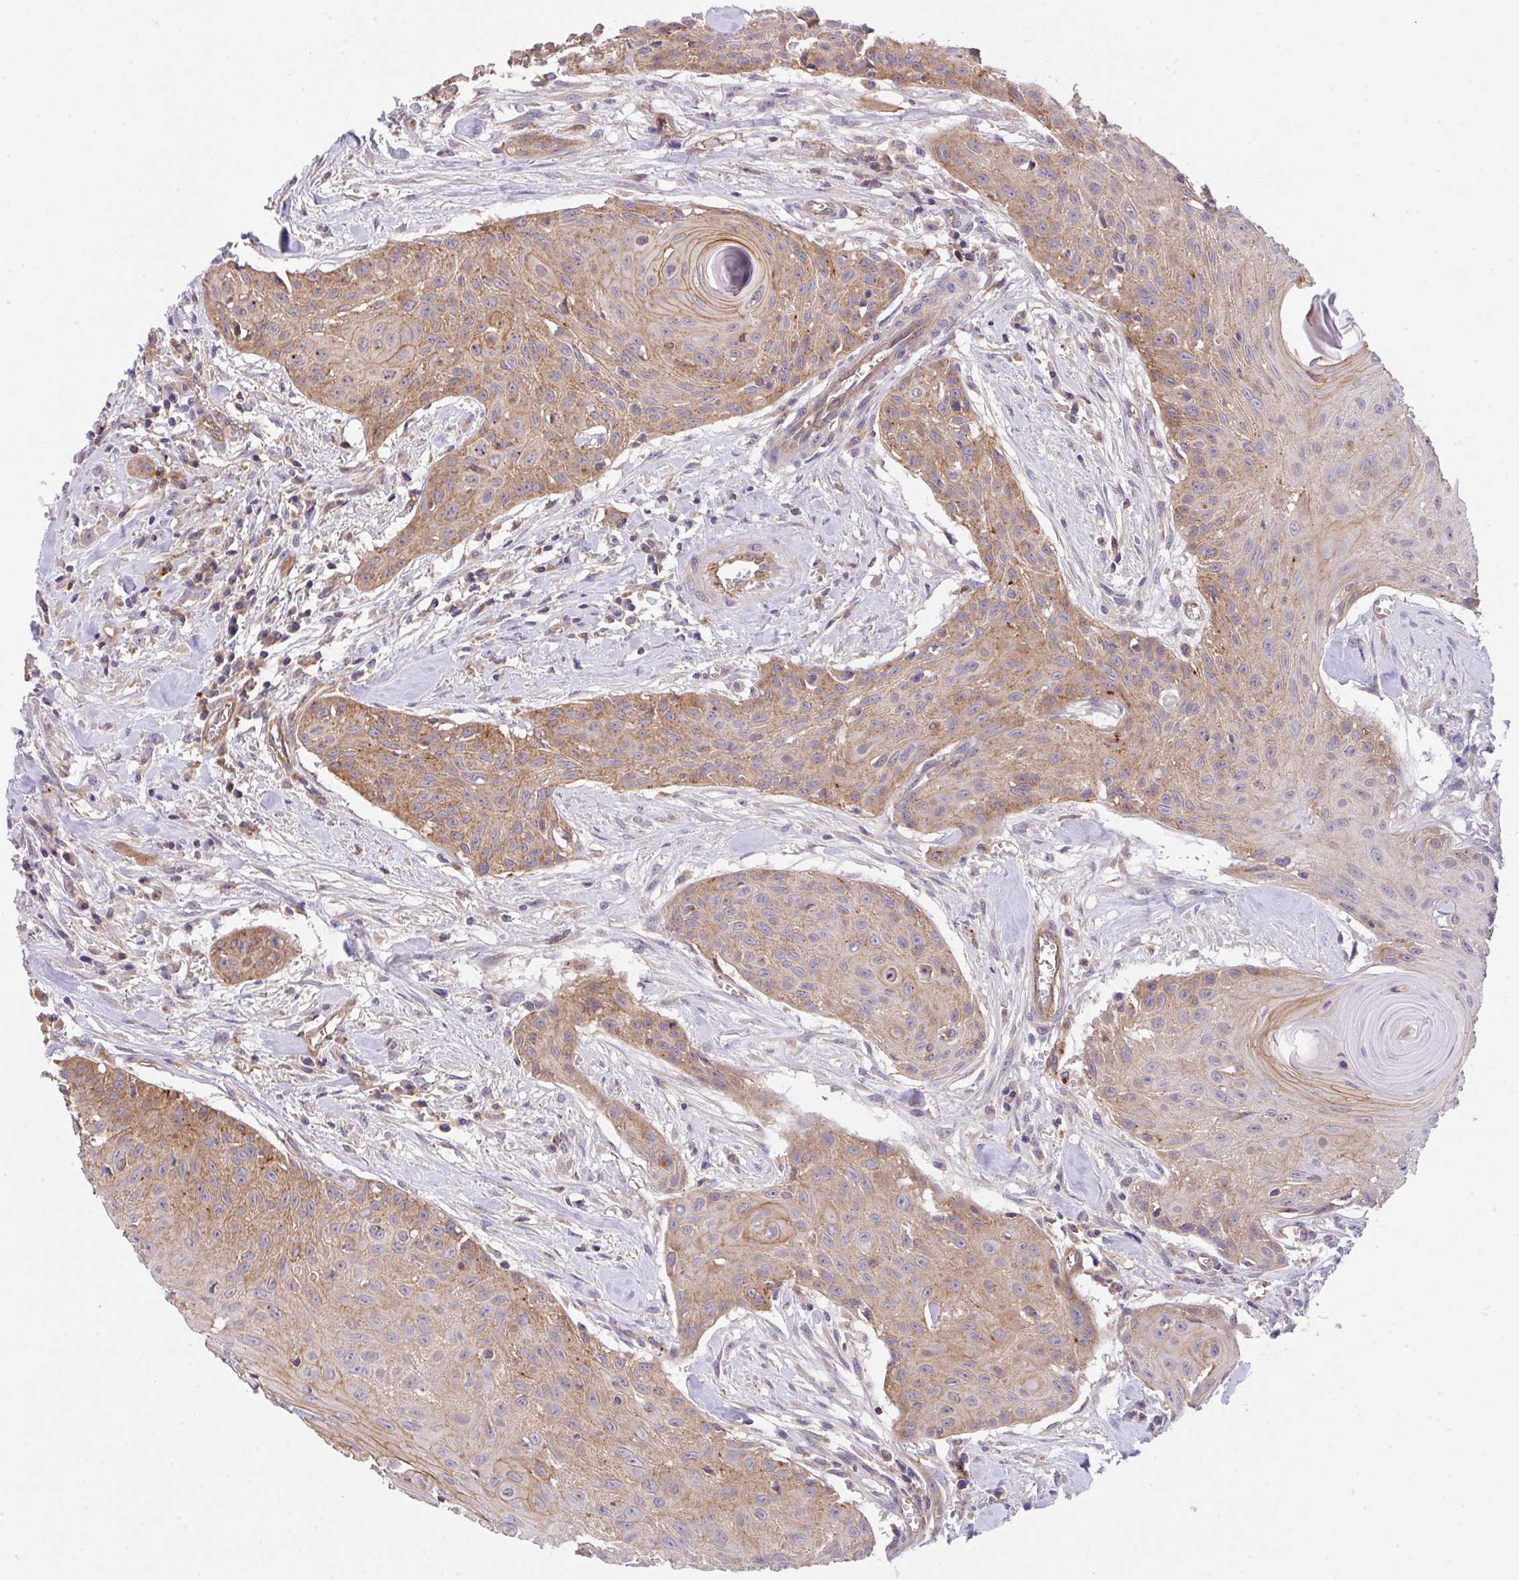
{"staining": {"intensity": "moderate", "quantity": "25%-75%", "location": "cytoplasmic/membranous"}, "tissue": "head and neck cancer", "cell_type": "Tumor cells", "image_type": "cancer", "snomed": [{"axis": "morphology", "description": "Squamous cell carcinoma, NOS"}, {"axis": "topography", "description": "Lymph node"}, {"axis": "topography", "description": "Salivary gland"}, {"axis": "topography", "description": "Head-Neck"}], "caption": "Immunohistochemical staining of squamous cell carcinoma (head and neck) displays medium levels of moderate cytoplasmic/membranous protein staining in about 25%-75% of tumor cells. Immunohistochemistry stains the protein in brown and the nuclei are stained blue.", "gene": "C4orf36", "patient": {"sex": "female", "age": 74}}